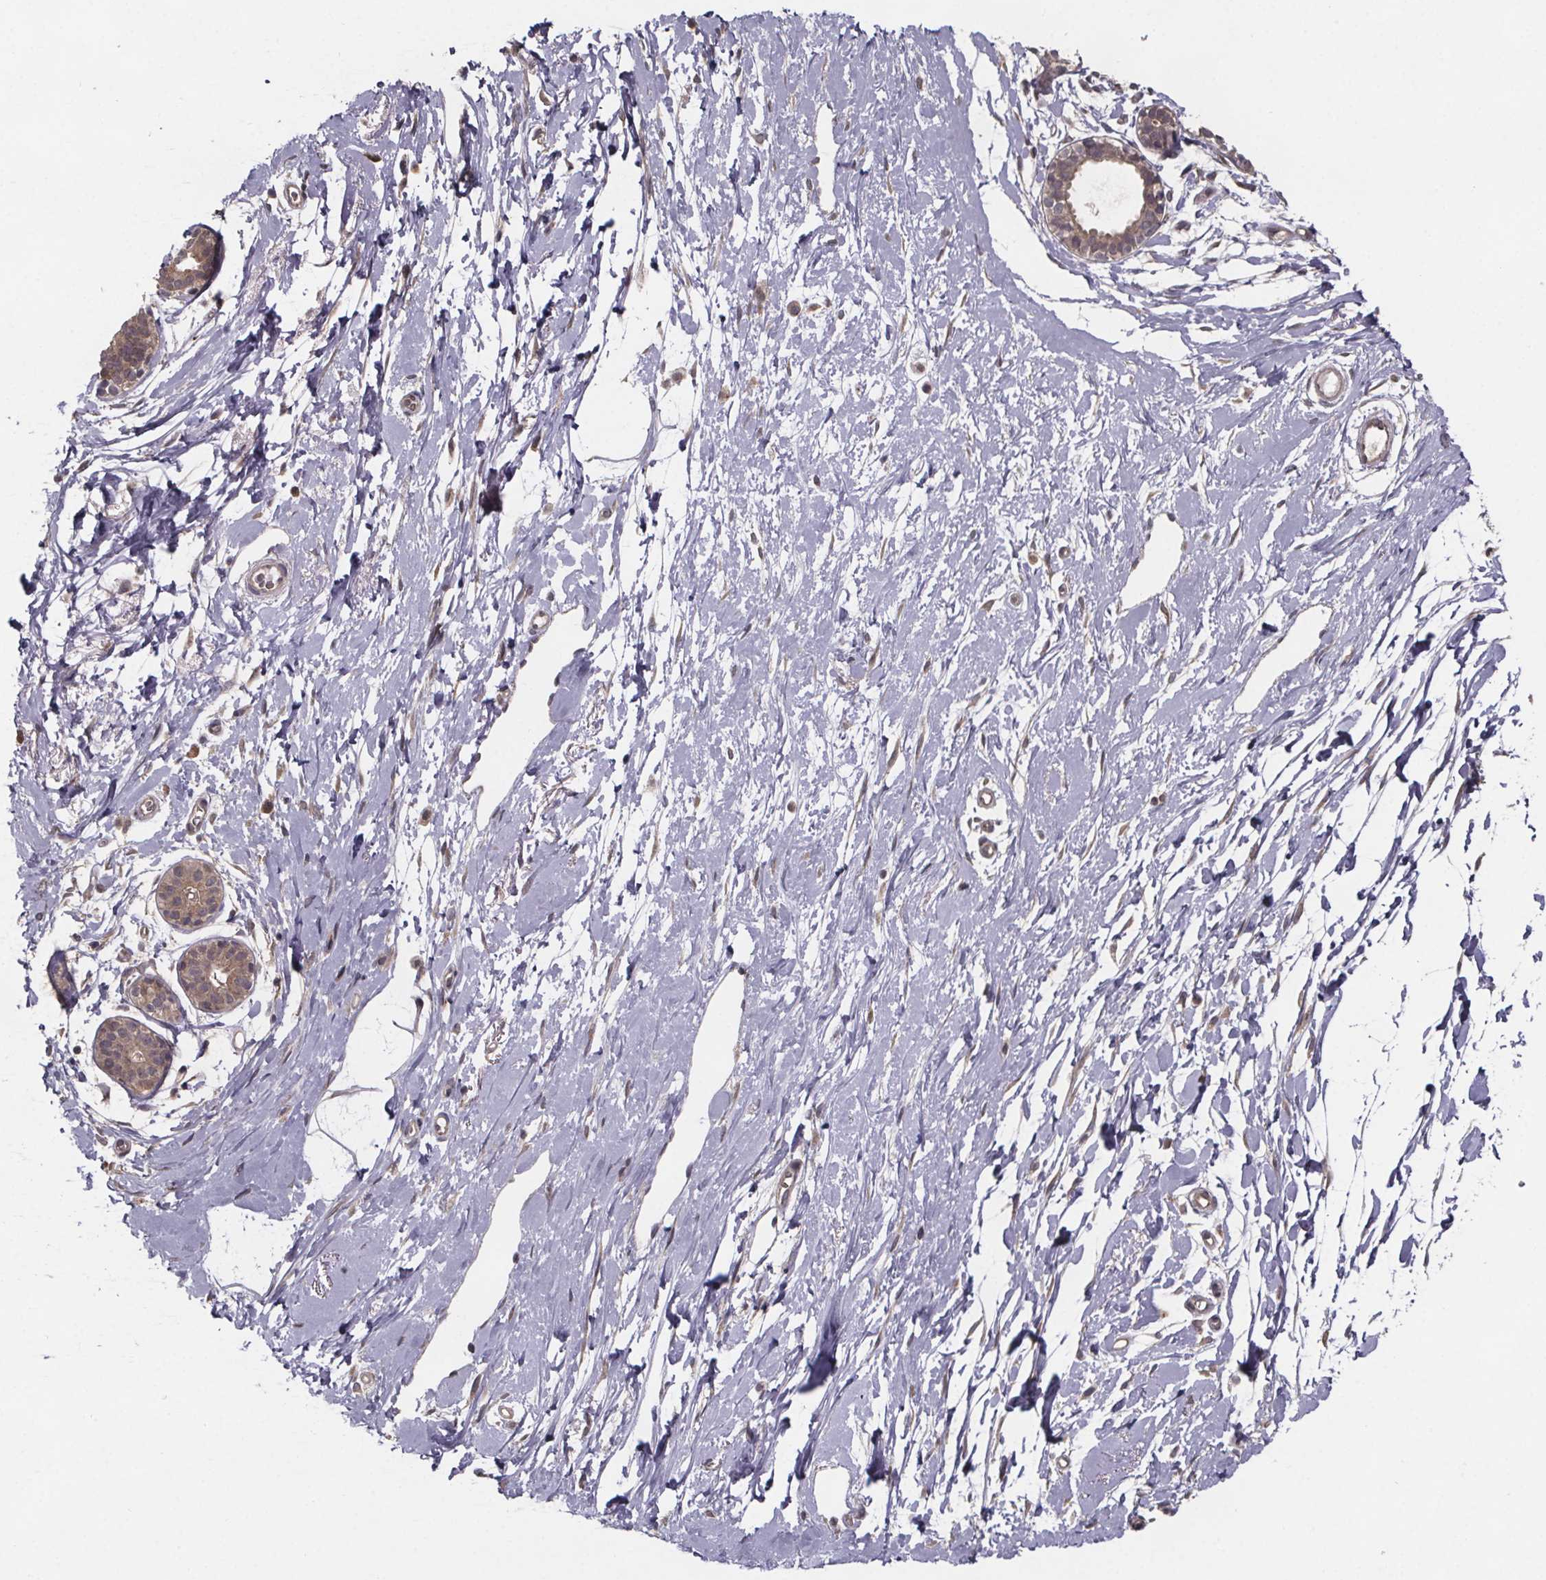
{"staining": {"intensity": "weak", "quantity": ">75%", "location": "cytoplasmic/membranous"}, "tissue": "breast", "cell_type": "Adipocytes", "image_type": "normal", "snomed": [{"axis": "morphology", "description": "Normal tissue, NOS"}, {"axis": "topography", "description": "Breast"}], "caption": "Benign breast displays weak cytoplasmic/membranous positivity in about >75% of adipocytes, visualized by immunohistochemistry.", "gene": "SAT1", "patient": {"sex": "female", "age": 49}}